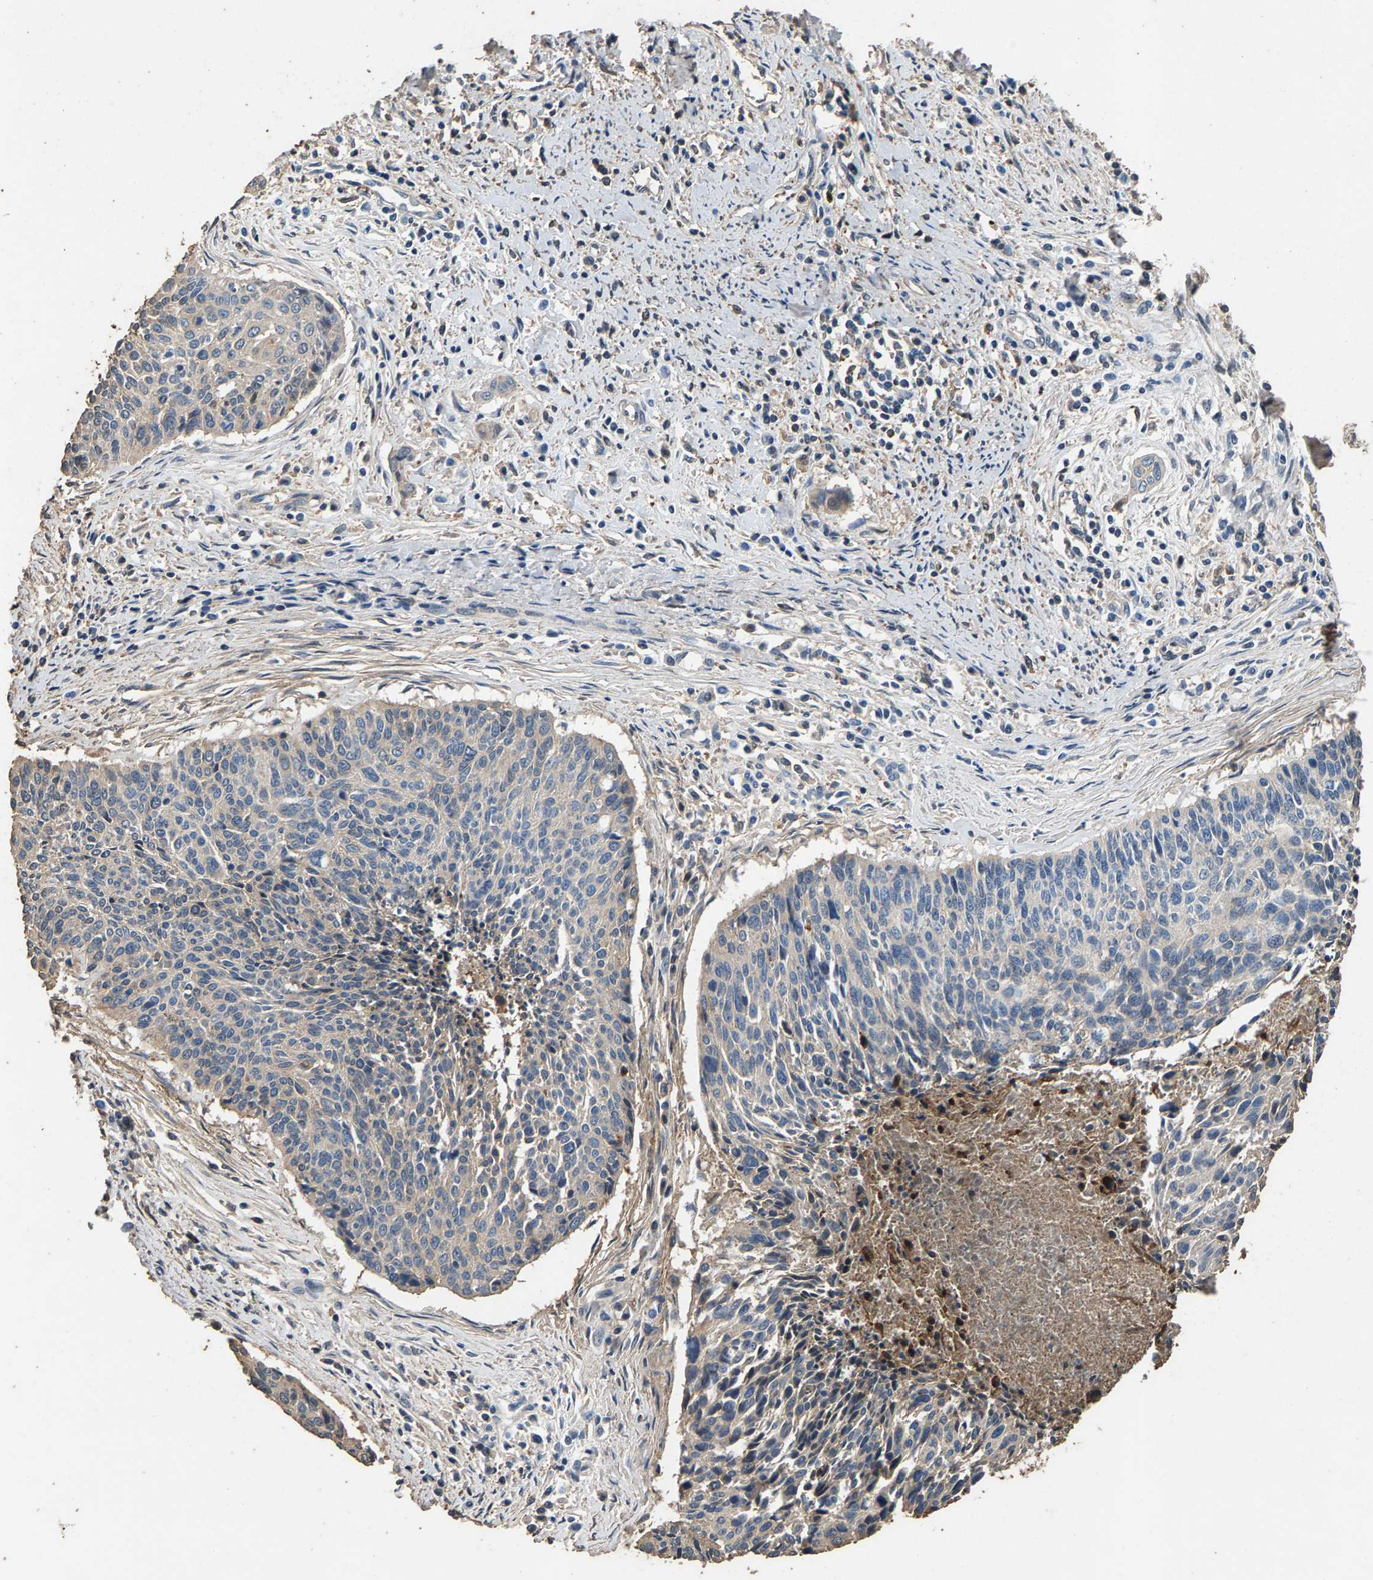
{"staining": {"intensity": "negative", "quantity": "none", "location": "none"}, "tissue": "cervical cancer", "cell_type": "Tumor cells", "image_type": "cancer", "snomed": [{"axis": "morphology", "description": "Squamous cell carcinoma, NOS"}, {"axis": "topography", "description": "Cervix"}], "caption": "High magnification brightfield microscopy of cervical squamous cell carcinoma stained with DAB (brown) and counterstained with hematoxylin (blue): tumor cells show no significant expression.", "gene": "MRPL27", "patient": {"sex": "female", "age": 55}}